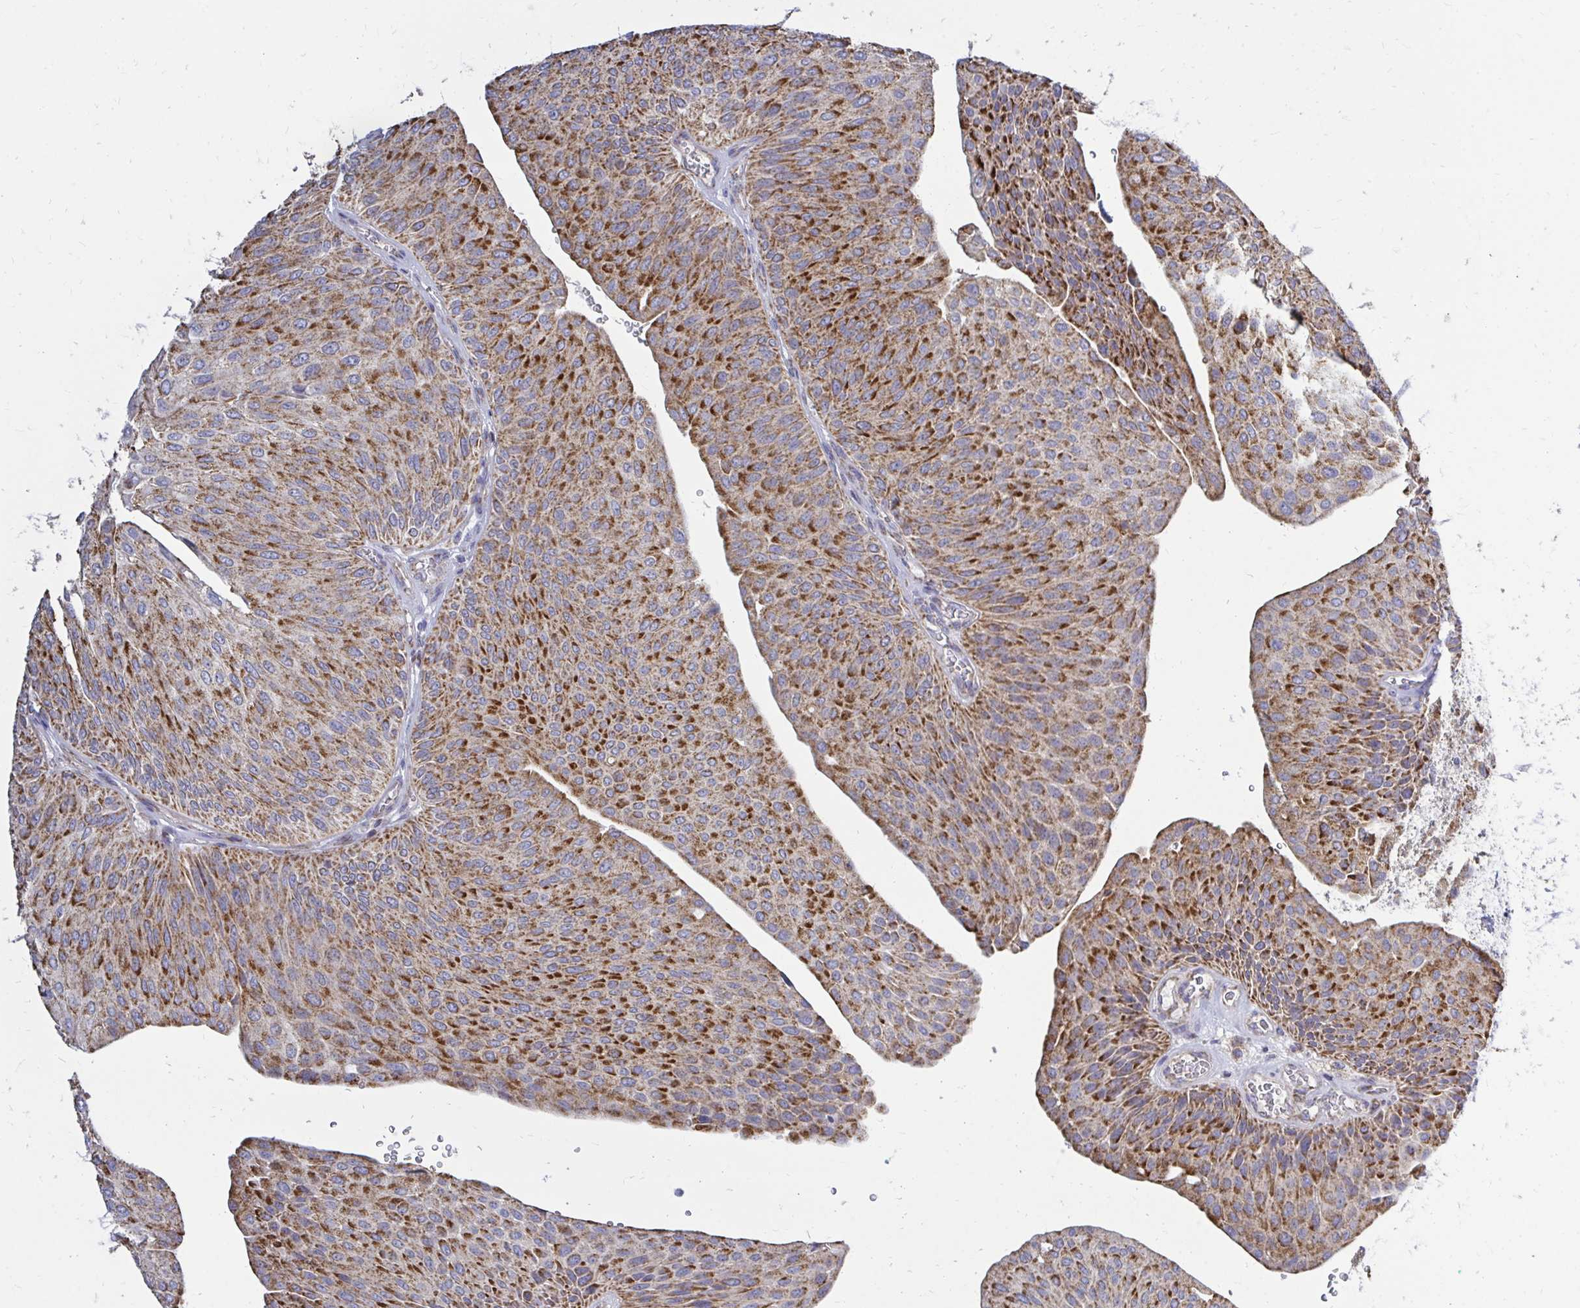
{"staining": {"intensity": "strong", "quantity": ">75%", "location": "cytoplasmic/membranous"}, "tissue": "urothelial cancer", "cell_type": "Tumor cells", "image_type": "cancer", "snomed": [{"axis": "morphology", "description": "Urothelial carcinoma, NOS"}, {"axis": "topography", "description": "Urinary bladder"}], "caption": "DAB (3,3'-diaminobenzidine) immunohistochemical staining of transitional cell carcinoma demonstrates strong cytoplasmic/membranous protein positivity in about >75% of tumor cells. The staining was performed using DAB to visualize the protein expression in brown, while the nuclei were stained in blue with hematoxylin (Magnification: 20x).", "gene": "OR10R2", "patient": {"sex": "male", "age": 67}}